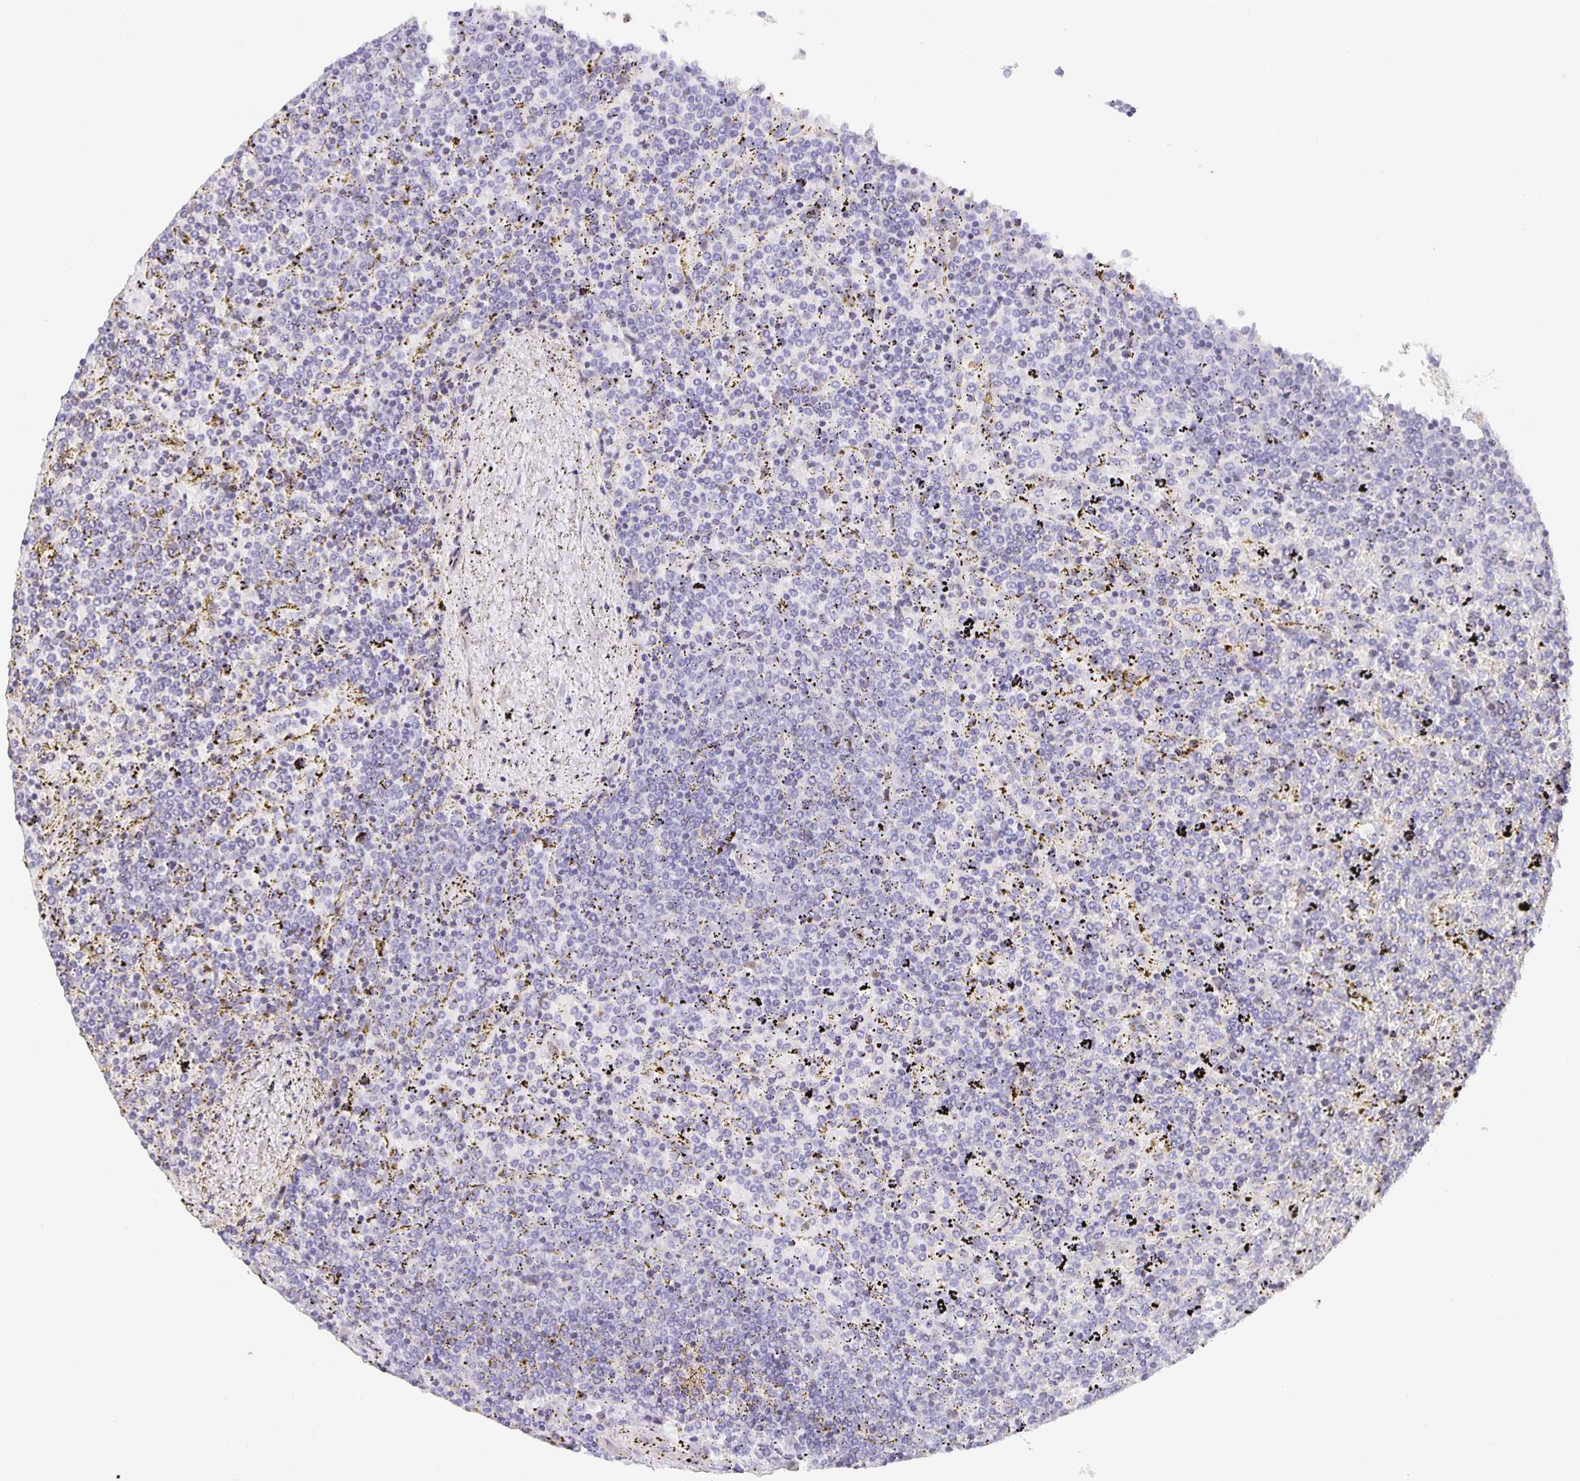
{"staining": {"intensity": "negative", "quantity": "none", "location": "none"}, "tissue": "lymphoma", "cell_type": "Tumor cells", "image_type": "cancer", "snomed": [{"axis": "morphology", "description": "Malignant lymphoma, non-Hodgkin's type, Low grade"}, {"axis": "topography", "description": "Spleen"}], "caption": "DAB immunohistochemical staining of human malignant lymphoma, non-Hodgkin's type (low-grade) reveals no significant positivity in tumor cells.", "gene": "TJP3", "patient": {"sex": "female", "age": 77}}